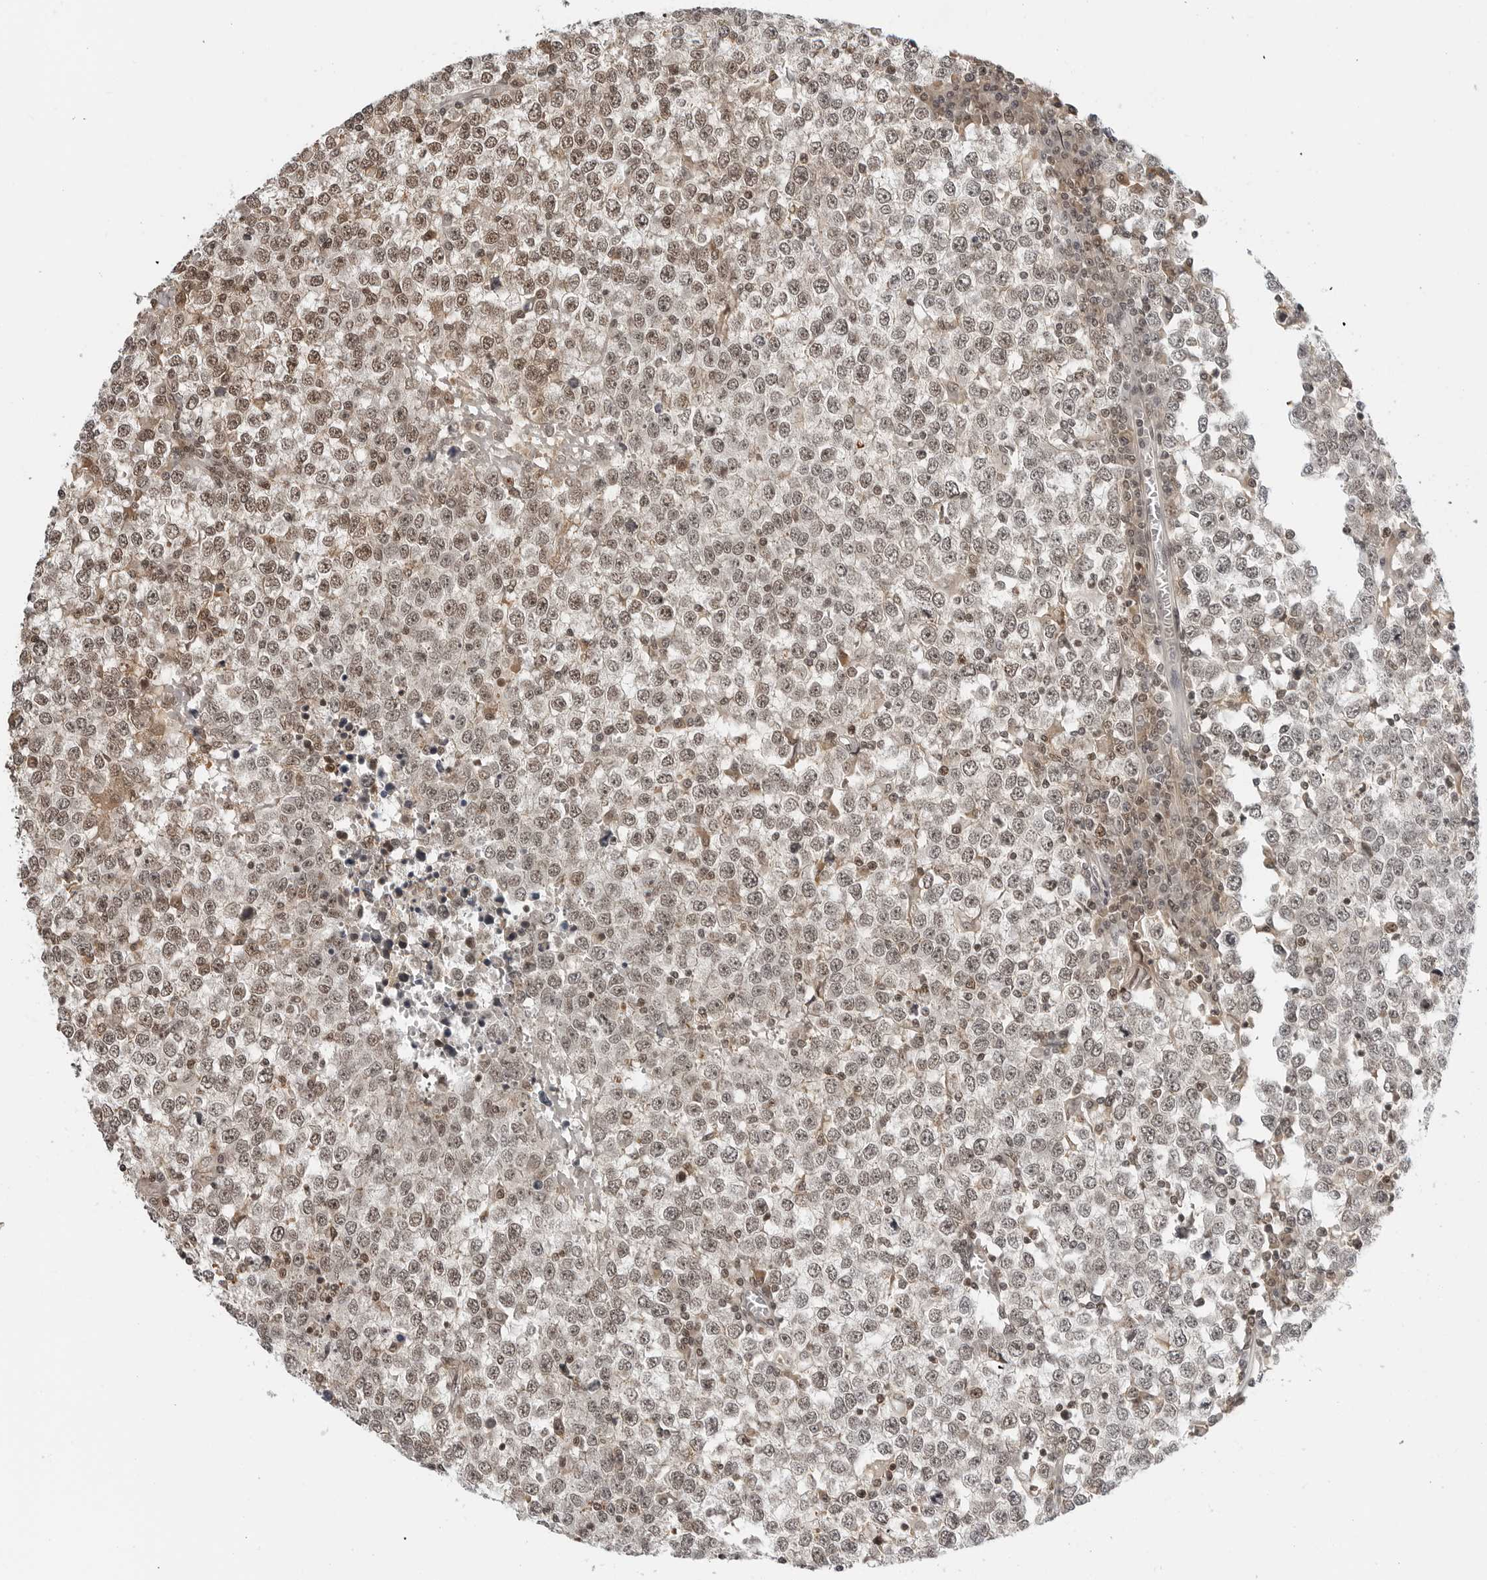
{"staining": {"intensity": "moderate", "quantity": ">75%", "location": "nuclear"}, "tissue": "testis cancer", "cell_type": "Tumor cells", "image_type": "cancer", "snomed": [{"axis": "morphology", "description": "Seminoma, NOS"}, {"axis": "topography", "description": "Testis"}], "caption": "This photomicrograph shows immunohistochemistry (IHC) staining of testis cancer, with medium moderate nuclear staining in about >75% of tumor cells.", "gene": "C8orf33", "patient": {"sex": "male", "age": 65}}